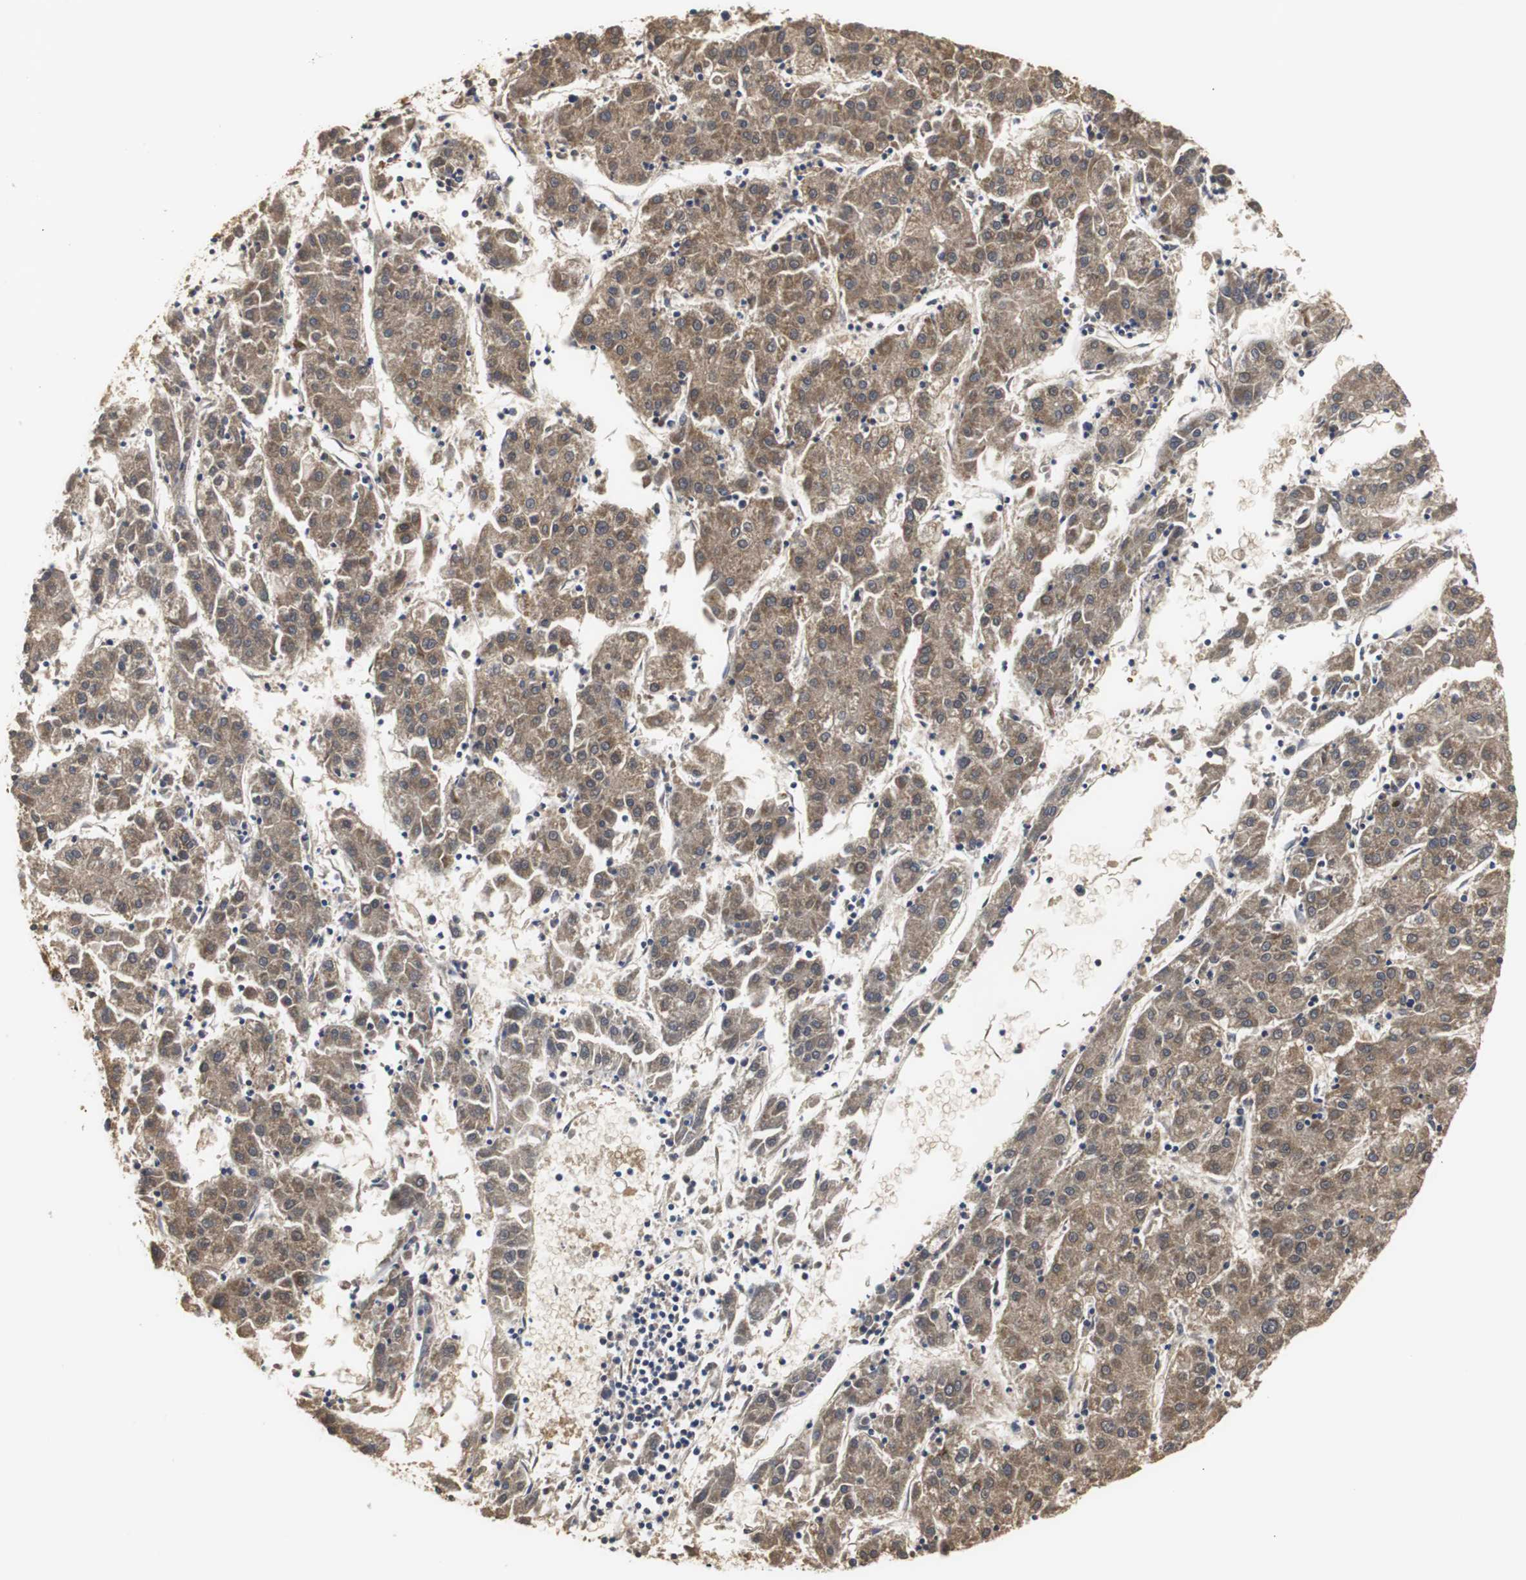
{"staining": {"intensity": "moderate", "quantity": ">75%", "location": "cytoplasmic/membranous"}, "tissue": "liver cancer", "cell_type": "Tumor cells", "image_type": "cancer", "snomed": [{"axis": "morphology", "description": "Carcinoma, Hepatocellular, NOS"}, {"axis": "topography", "description": "Liver"}], "caption": "Protein expression analysis of human liver cancer reveals moderate cytoplasmic/membranous expression in about >75% of tumor cells.", "gene": "HSD17B10", "patient": {"sex": "male", "age": 72}}